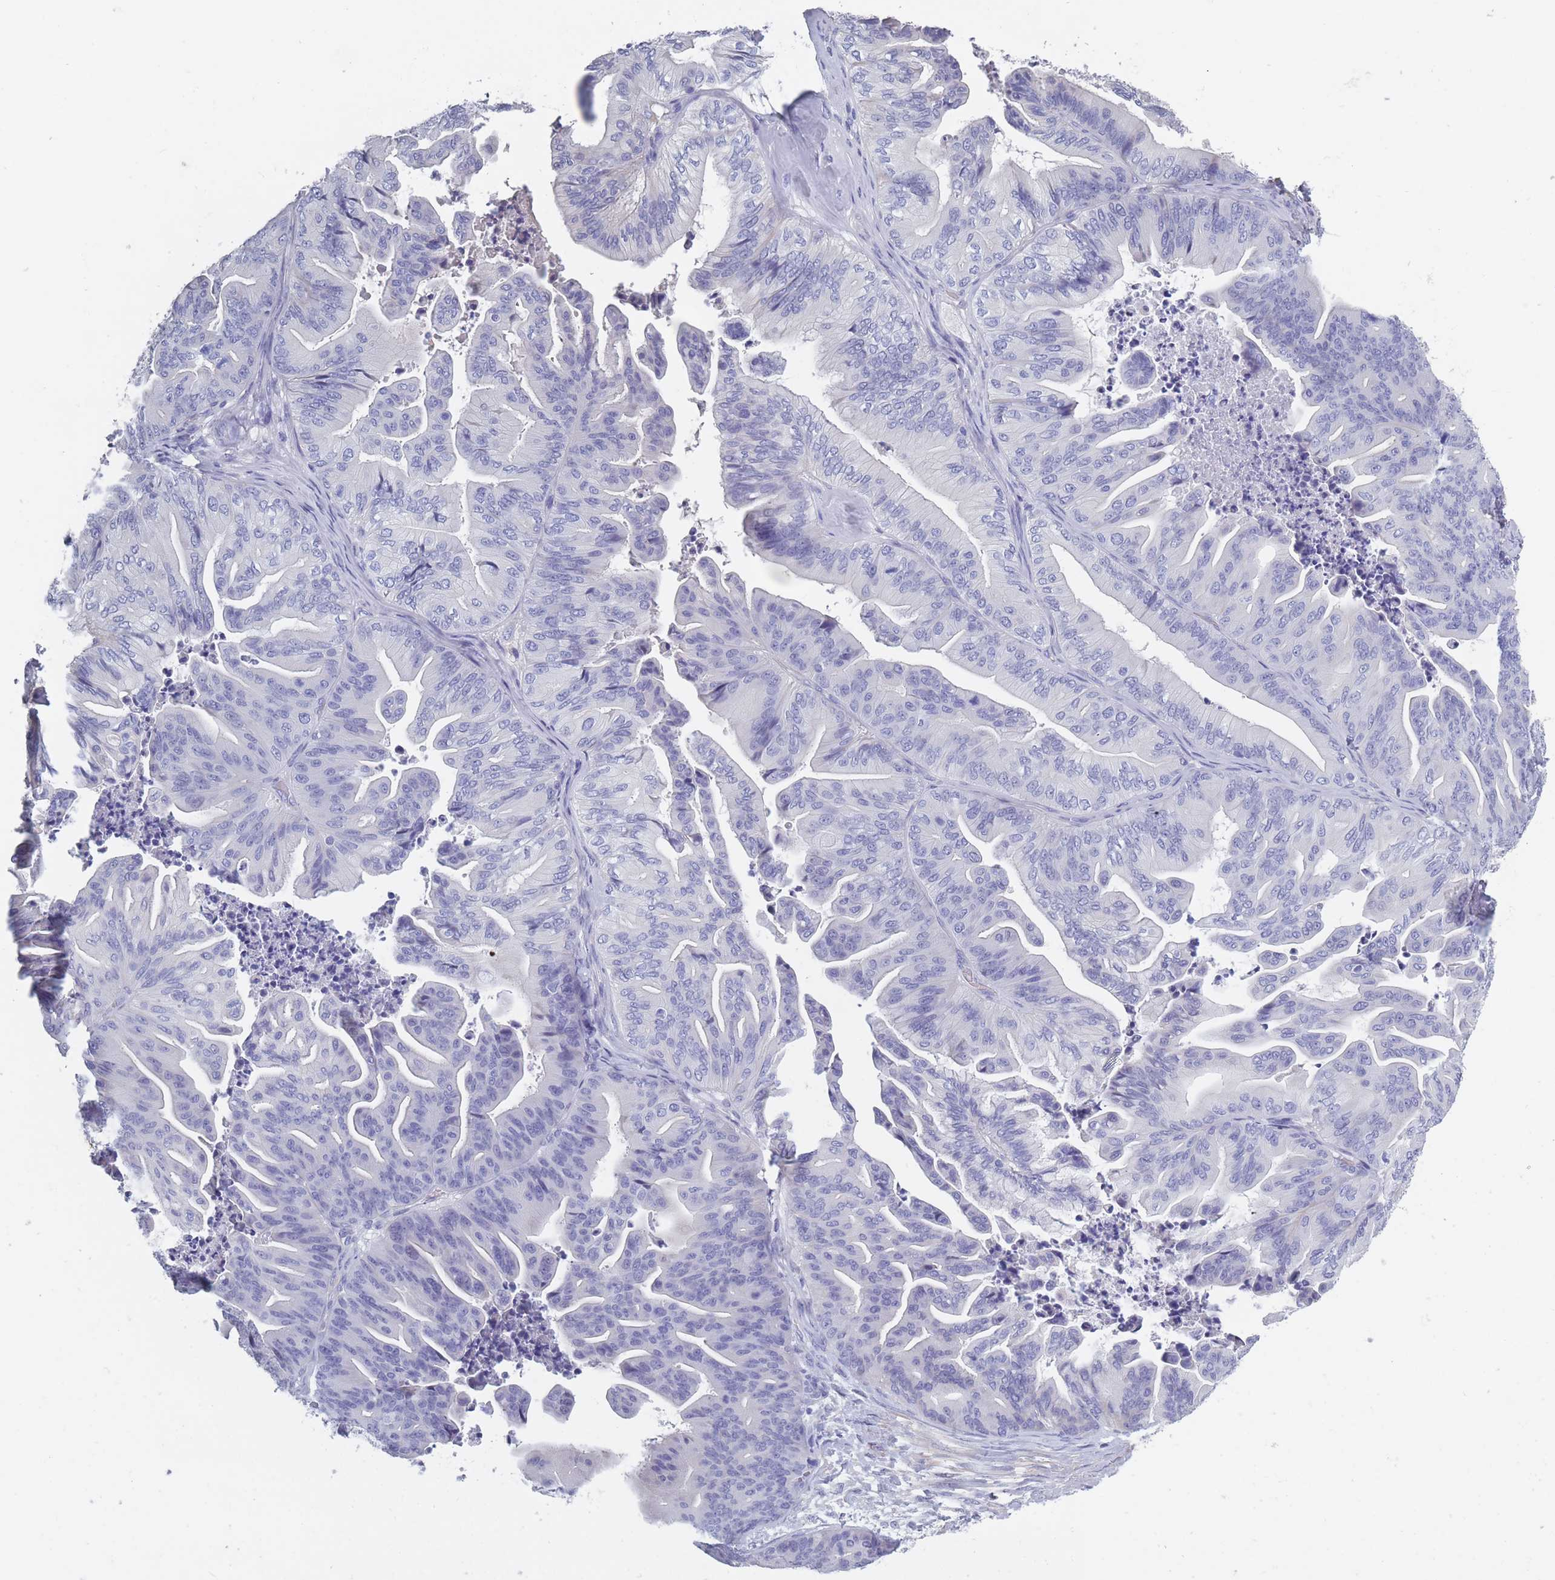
{"staining": {"intensity": "negative", "quantity": "none", "location": "none"}, "tissue": "ovarian cancer", "cell_type": "Tumor cells", "image_type": "cancer", "snomed": [{"axis": "morphology", "description": "Cystadenocarcinoma, mucinous, NOS"}, {"axis": "topography", "description": "Ovary"}], "caption": "This is a micrograph of IHC staining of ovarian mucinous cystadenocarcinoma, which shows no staining in tumor cells.", "gene": "OR4C5", "patient": {"sex": "female", "age": 67}}